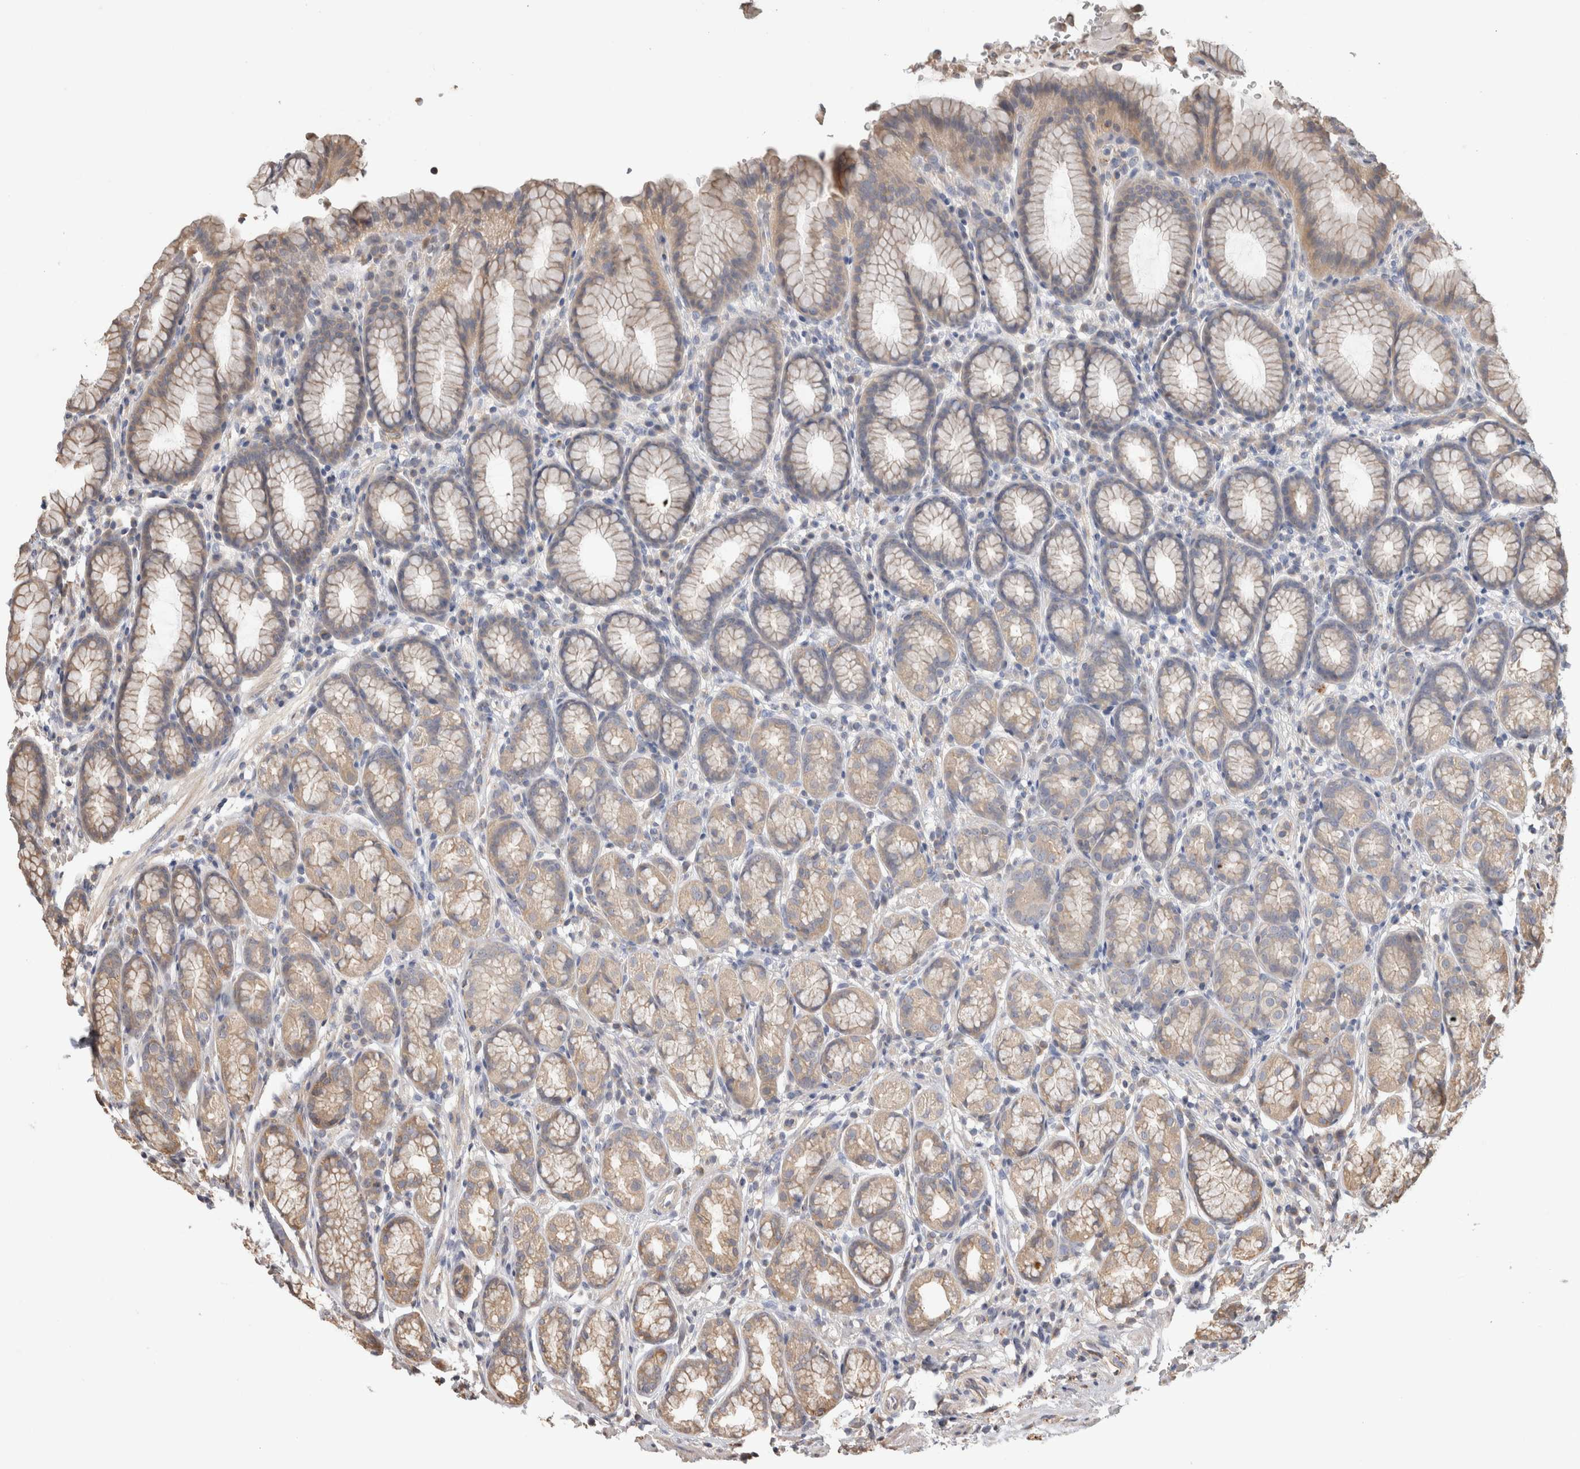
{"staining": {"intensity": "weak", "quantity": "25%-75%", "location": "cytoplasmic/membranous"}, "tissue": "stomach", "cell_type": "Glandular cells", "image_type": "normal", "snomed": [{"axis": "morphology", "description": "Normal tissue, NOS"}, {"axis": "topography", "description": "Stomach"}], "caption": "Immunohistochemistry (IHC) image of unremarkable stomach stained for a protein (brown), which exhibits low levels of weak cytoplasmic/membranous expression in about 25%-75% of glandular cells.", "gene": "CLIP1", "patient": {"sex": "male", "age": 42}}